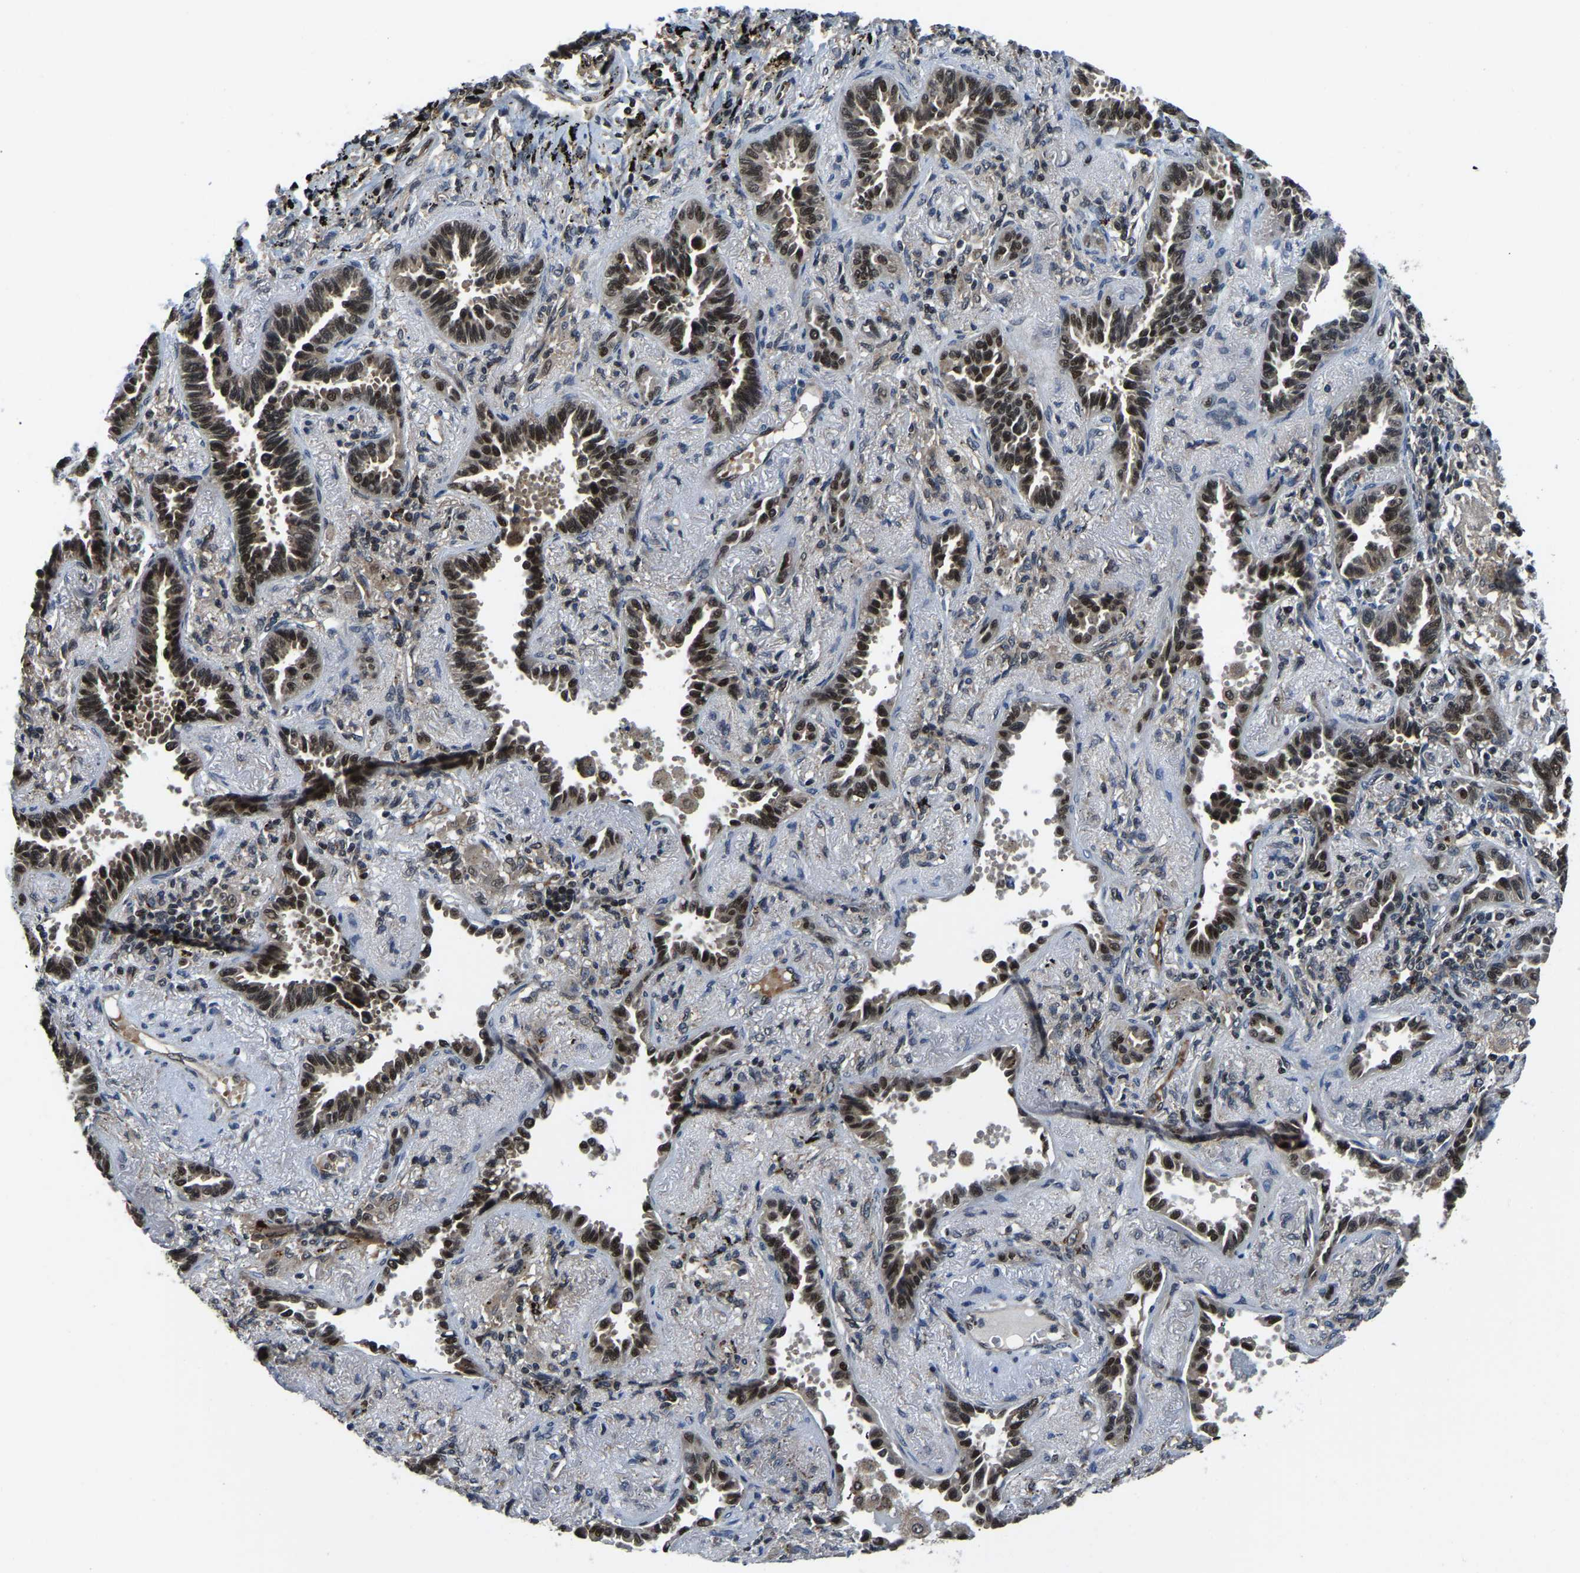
{"staining": {"intensity": "strong", "quantity": ">75%", "location": "nuclear"}, "tissue": "lung cancer", "cell_type": "Tumor cells", "image_type": "cancer", "snomed": [{"axis": "morphology", "description": "Adenocarcinoma, NOS"}, {"axis": "topography", "description": "Lung"}], "caption": "A brown stain highlights strong nuclear positivity of a protein in human lung cancer tumor cells.", "gene": "DFFA", "patient": {"sex": "male", "age": 59}}